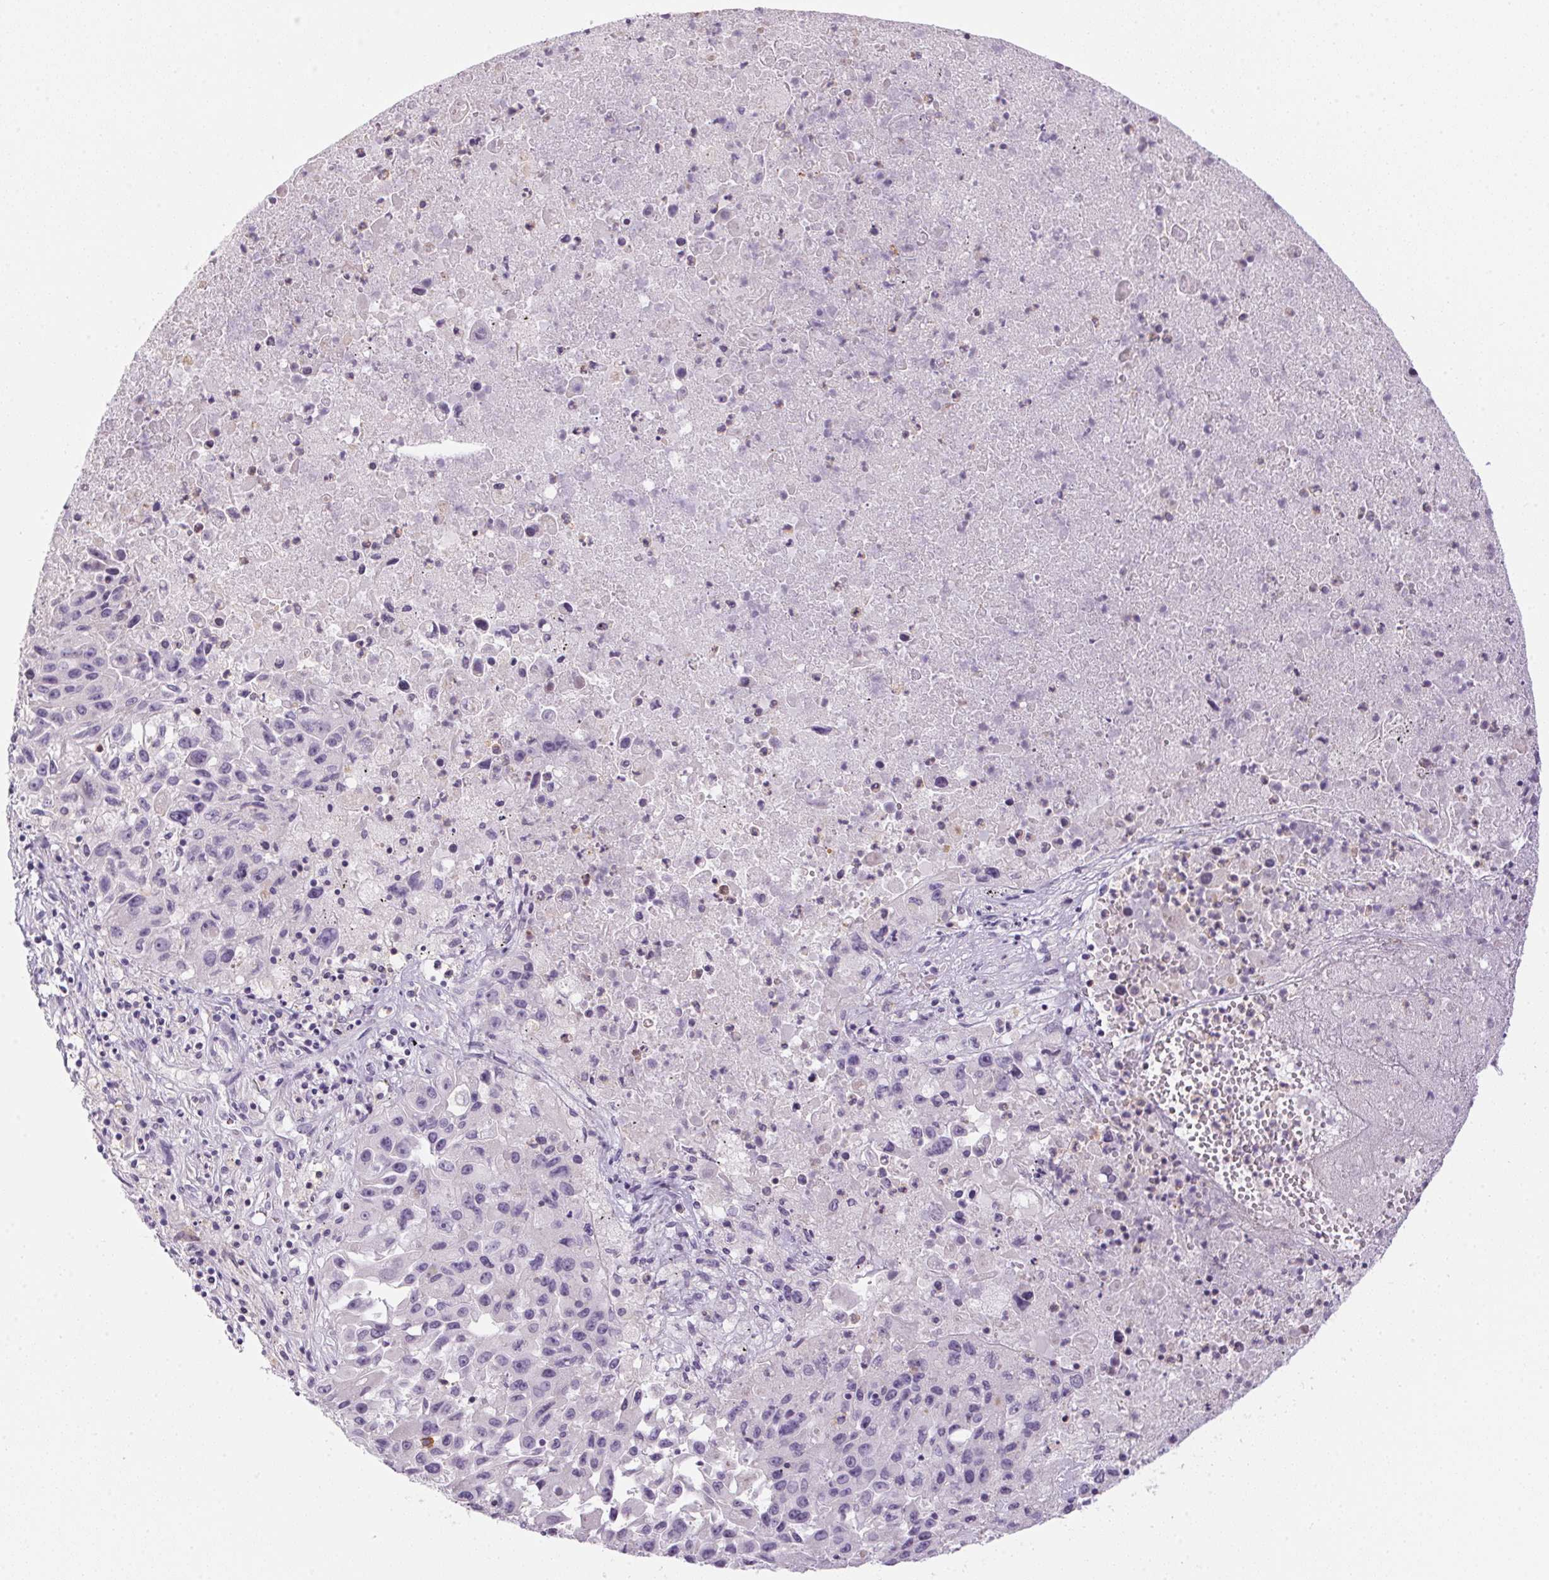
{"staining": {"intensity": "negative", "quantity": "none", "location": "none"}, "tissue": "lung cancer", "cell_type": "Tumor cells", "image_type": "cancer", "snomed": [{"axis": "morphology", "description": "Squamous cell carcinoma, NOS"}, {"axis": "topography", "description": "Lung"}], "caption": "An image of lung cancer stained for a protein exhibits no brown staining in tumor cells.", "gene": "ECPAS", "patient": {"sex": "male", "age": 63}}